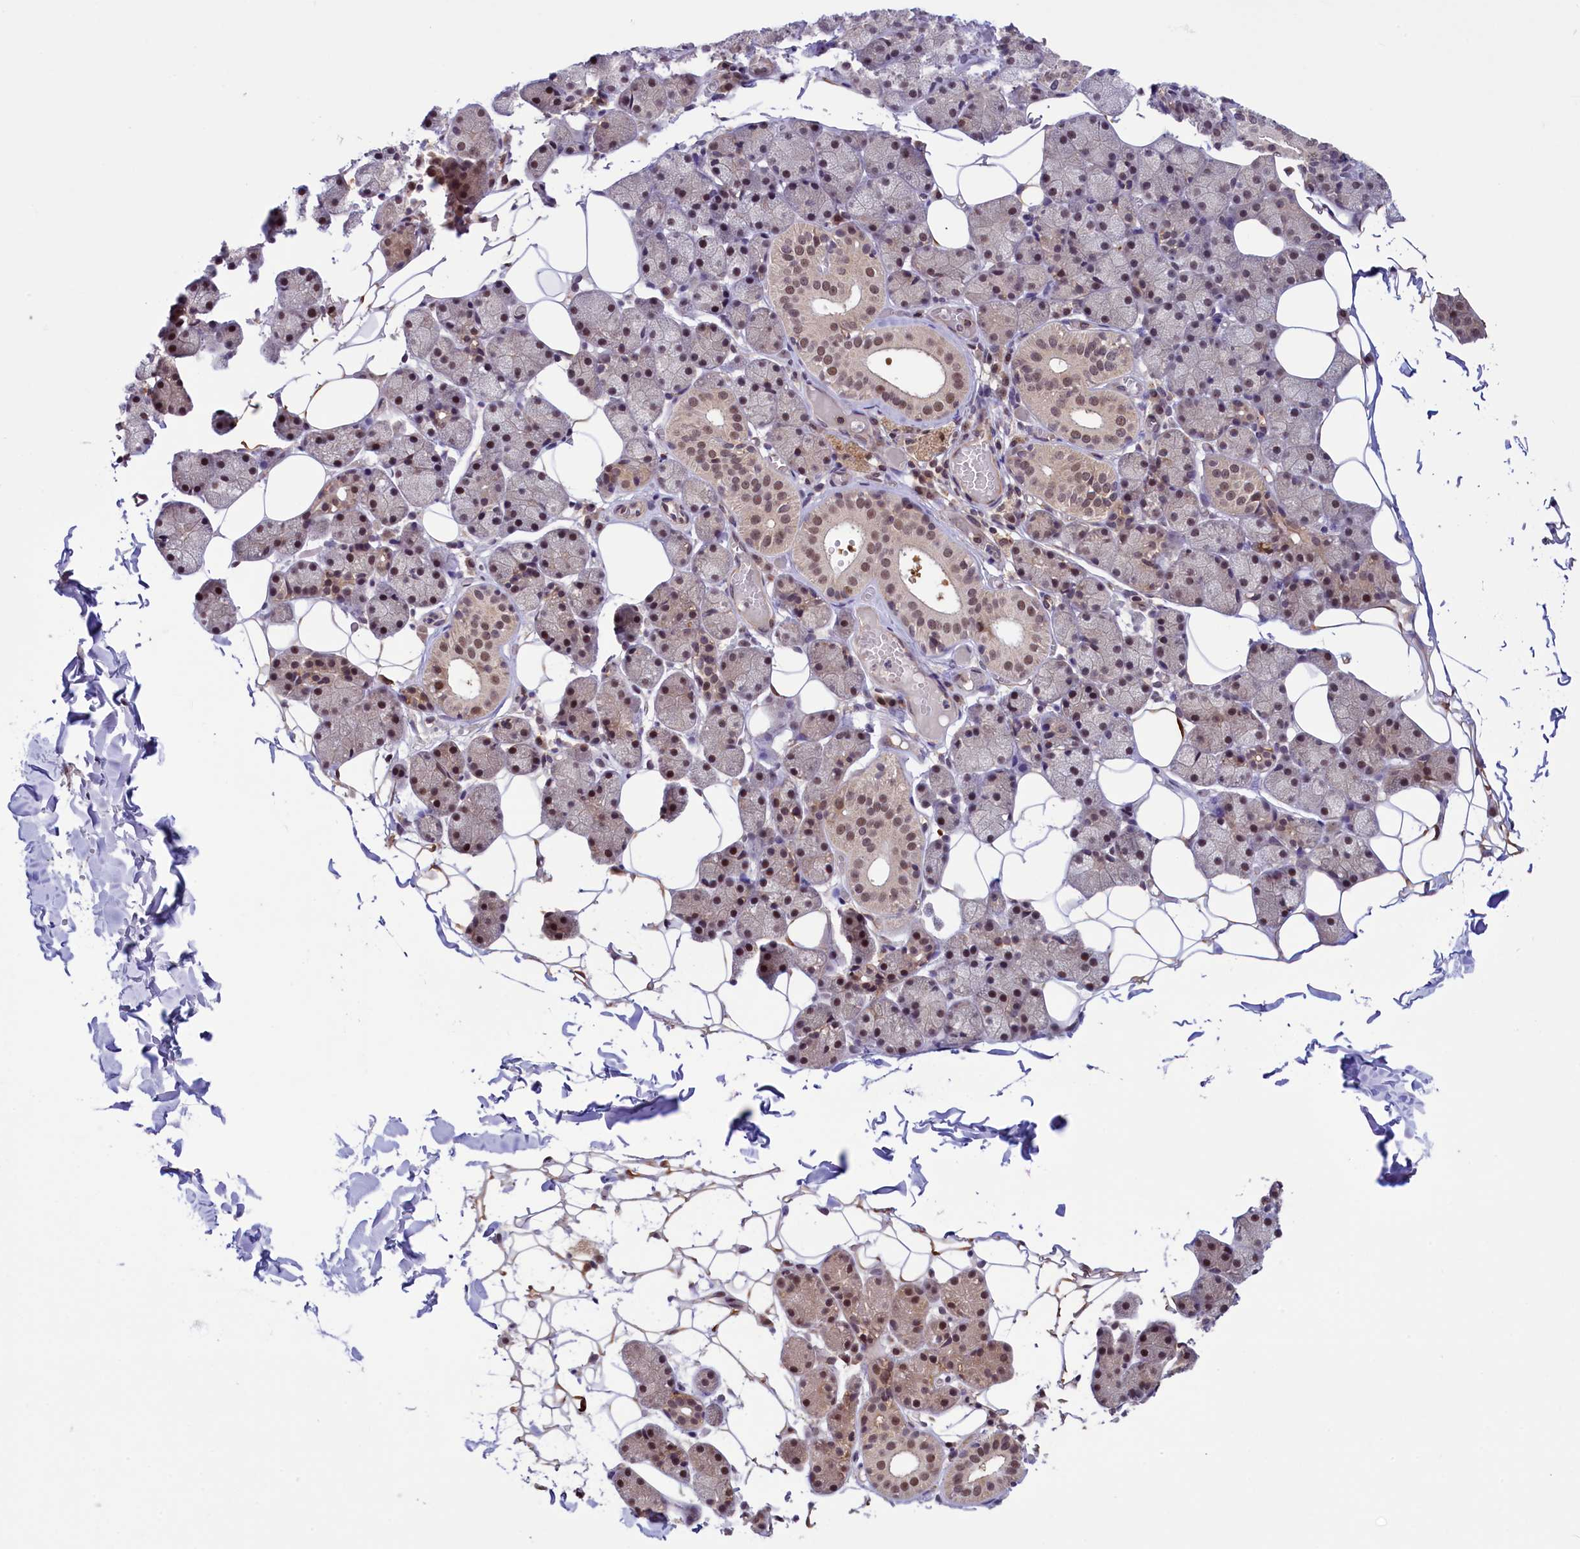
{"staining": {"intensity": "moderate", "quantity": "25%-75%", "location": "cytoplasmic/membranous,nuclear"}, "tissue": "salivary gland", "cell_type": "Glandular cells", "image_type": "normal", "snomed": [{"axis": "morphology", "description": "Normal tissue, NOS"}, {"axis": "topography", "description": "Salivary gland"}], "caption": "Immunohistochemical staining of benign salivary gland demonstrates medium levels of moderate cytoplasmic/membranous,nuclear expression in approximately 25%-75% of glandular cells. Ihc stains the protein in brown and the nuclei are stained blue.", "gene": "SLC7A6OS", "patient": {"sex": "female", "age": 33}}